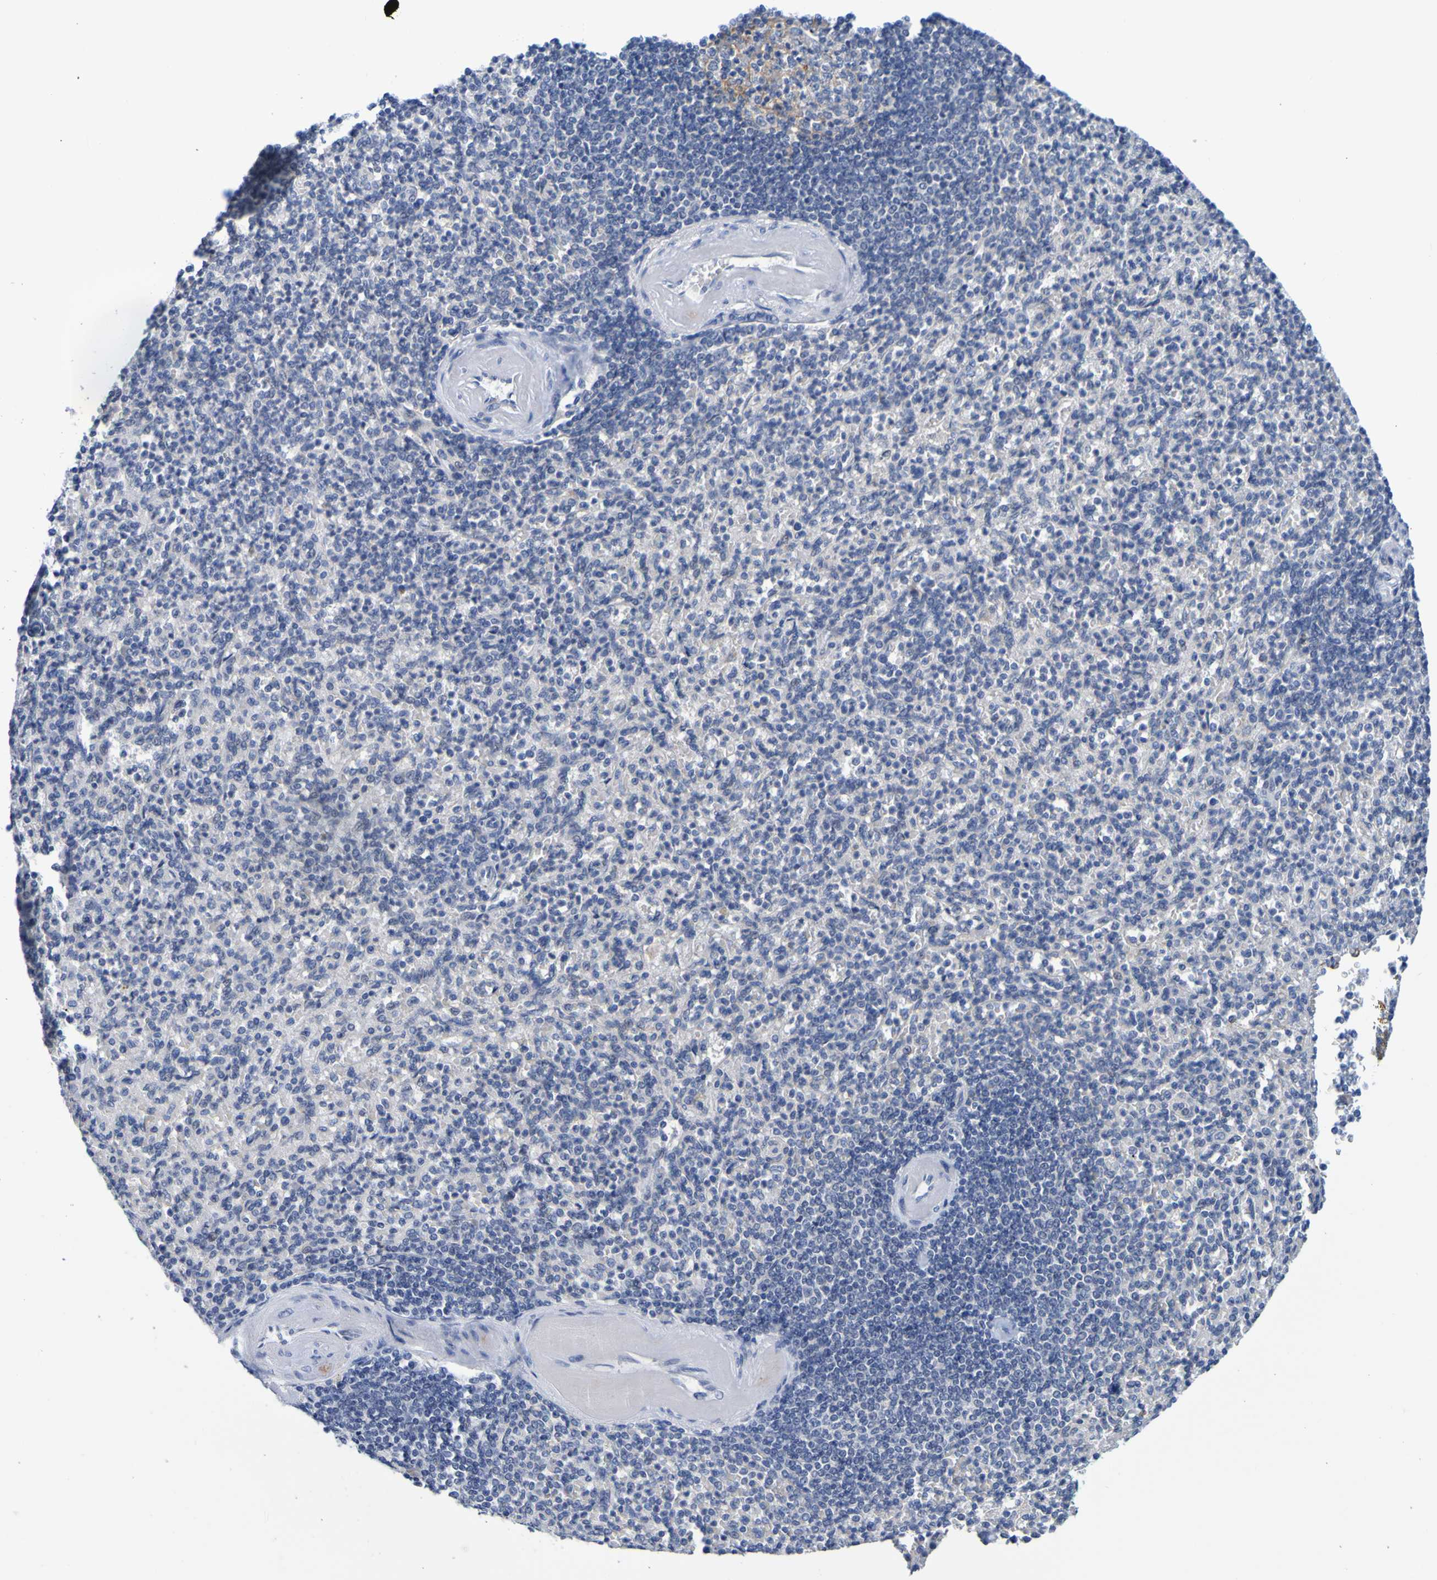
{"staining": {"intensity": "weak", "quantity": "<25%", "location": "cytoplasmic/membranous"}, "tissue": "spleen", "cell_type": "Cells in red pulp", "image_type": "normal", "snomed": [{"axis": "morphology", "description": "Normal tissue, NOS"}, {"axis": "topography", "description": "Spleen"}], "caption": "IHC image of benign spleen stained for a protein (brown), which shows no expression in cells in red pulp.", "gene": "VMA21", "patient": {"sex": "female", "age": 74}}